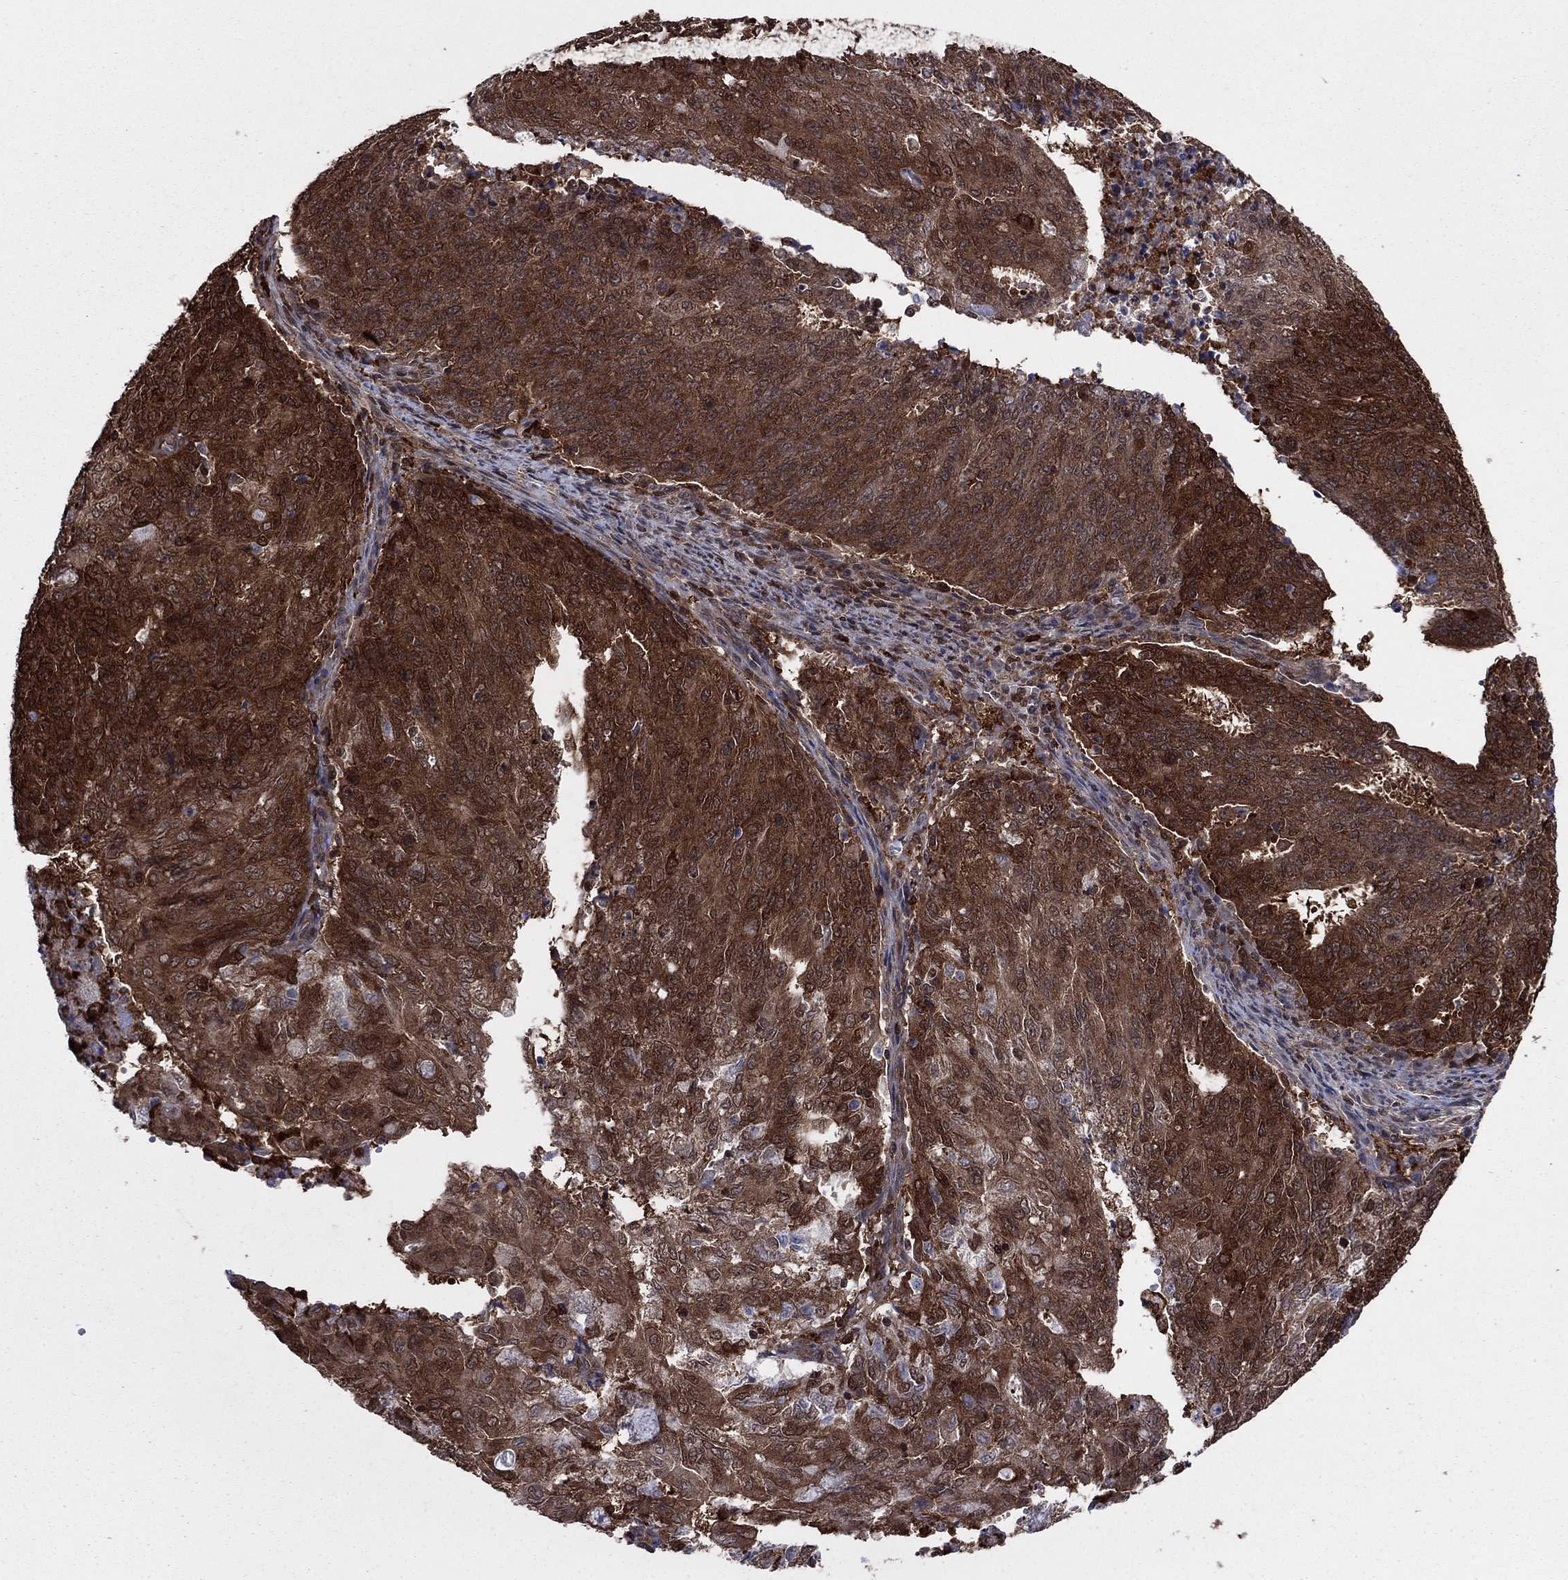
{"staining": {"intensity": "strong", "quantity": ">75%", "location": "cytoplasmic/membranous"}, "tissue": "endometrial cancer", "cell_type": "Tumor cells", "image_type": "cancer", "snomed": [{"axis": "morphology", "description": "Adenocarcinoma, NOS"}, {"axis": "topography", "description": "Endometrium"}], "caption": "The histopathology image displays immunohistochemical staining of adenocarcinoma (endometrial). There is strong cytoplasmic/membranous positivity is seen in about >75% of tumor cells. (IHC, brightfield microscopy, high magnification).", "gene": "CACYBP", "patient": {"sex": "female", "age": 82}}